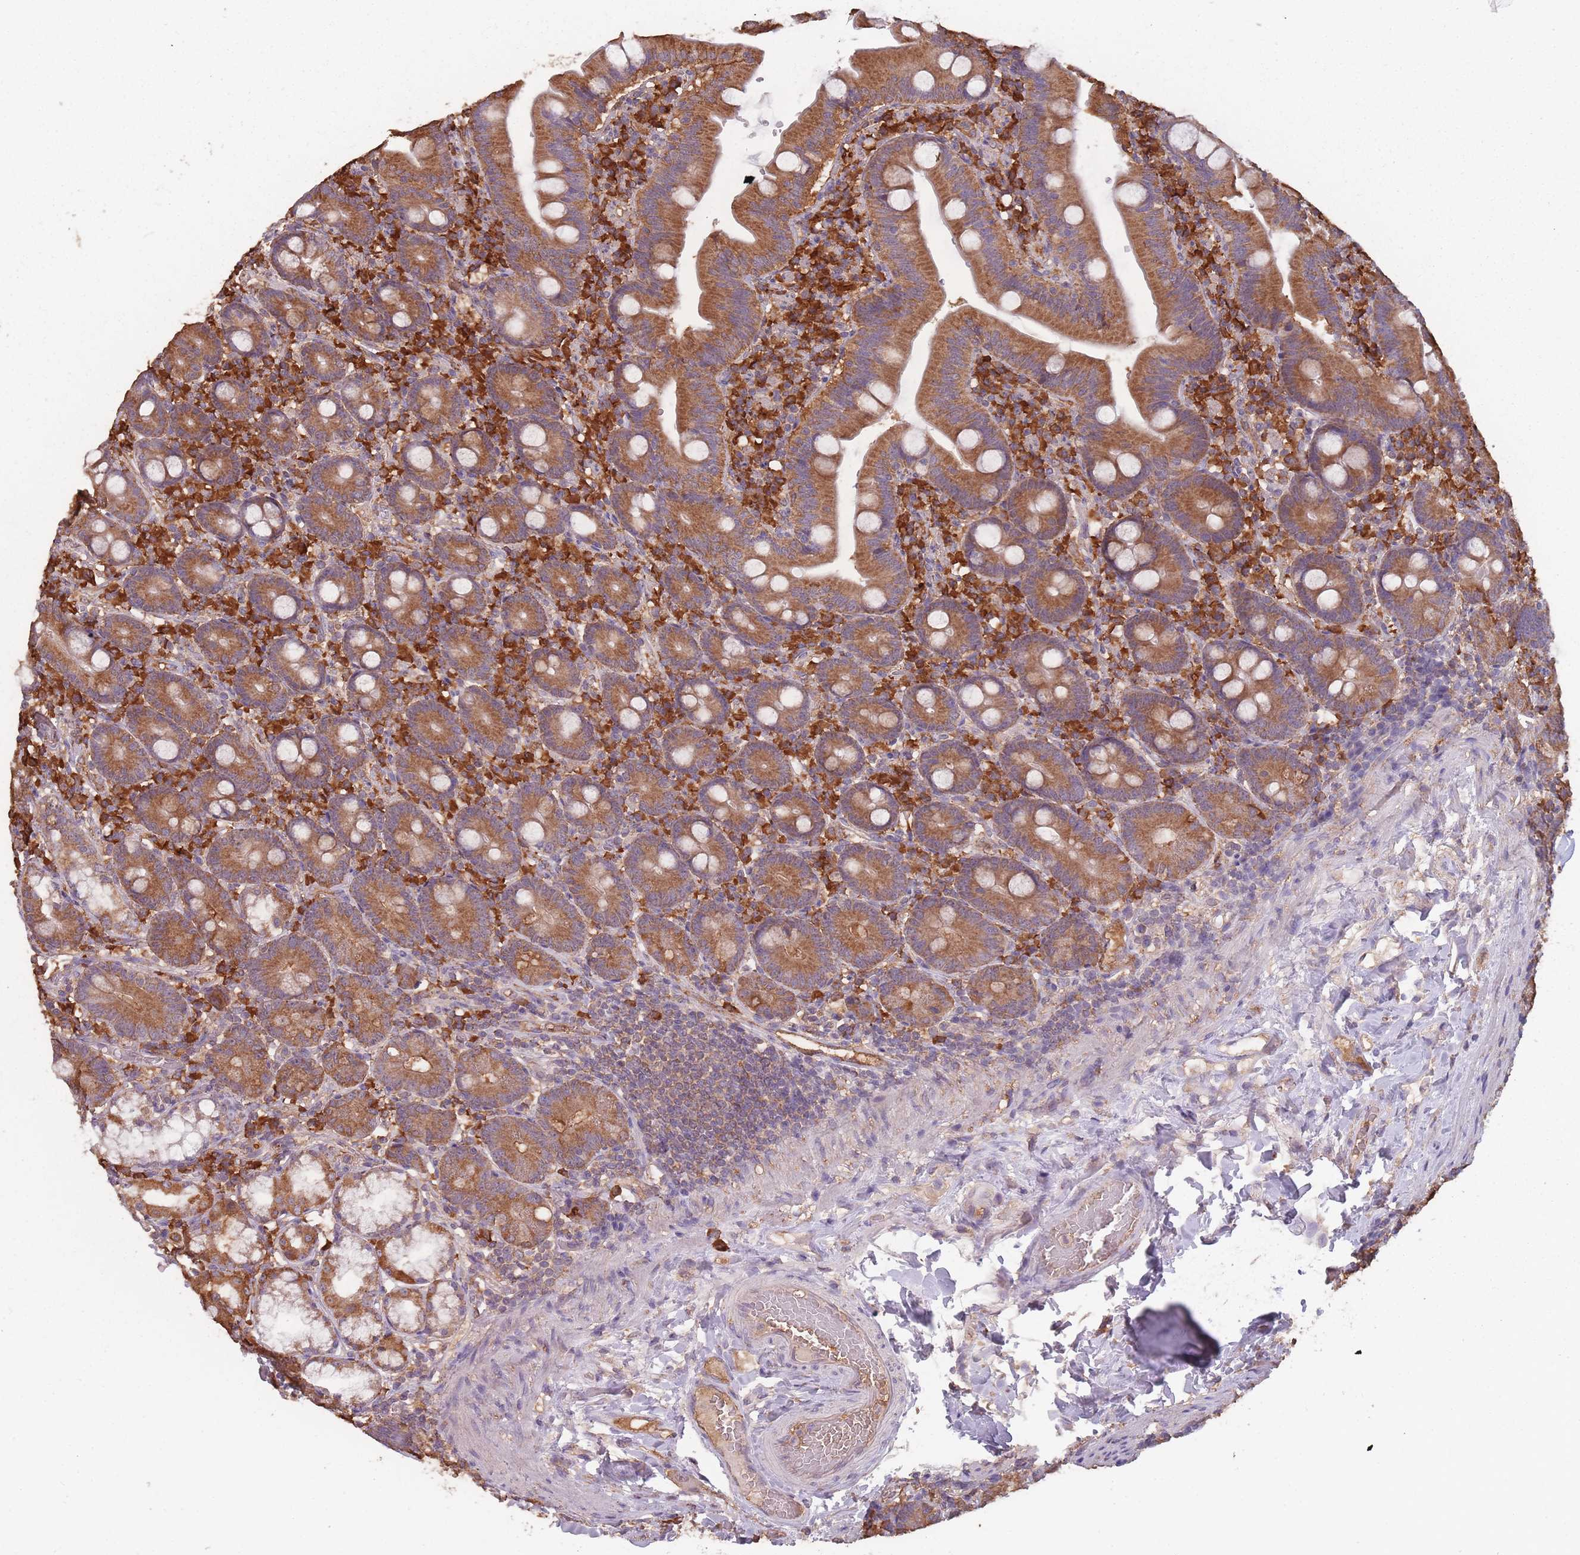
{"staining": {"intensity": "strong", "quantity": ">75%", "location": "cytoplasmic/membranous"}, "tissue": "duodenum", "cell_type": "Glandular cells", "image_type": "normal", "snomed": [{"axis": "morphology", "description": "Normal tissue, NOS"}, {"axis": "topography", "description": "Duodenum"}], "caption": "Protein staining by IHC shows strong cytoplasmic/membranous staining in approximately >75% of glandular cells in unremarkable duodenum.", "gene": "SANBR", "patient": {"sex": "female", "age": 67}}